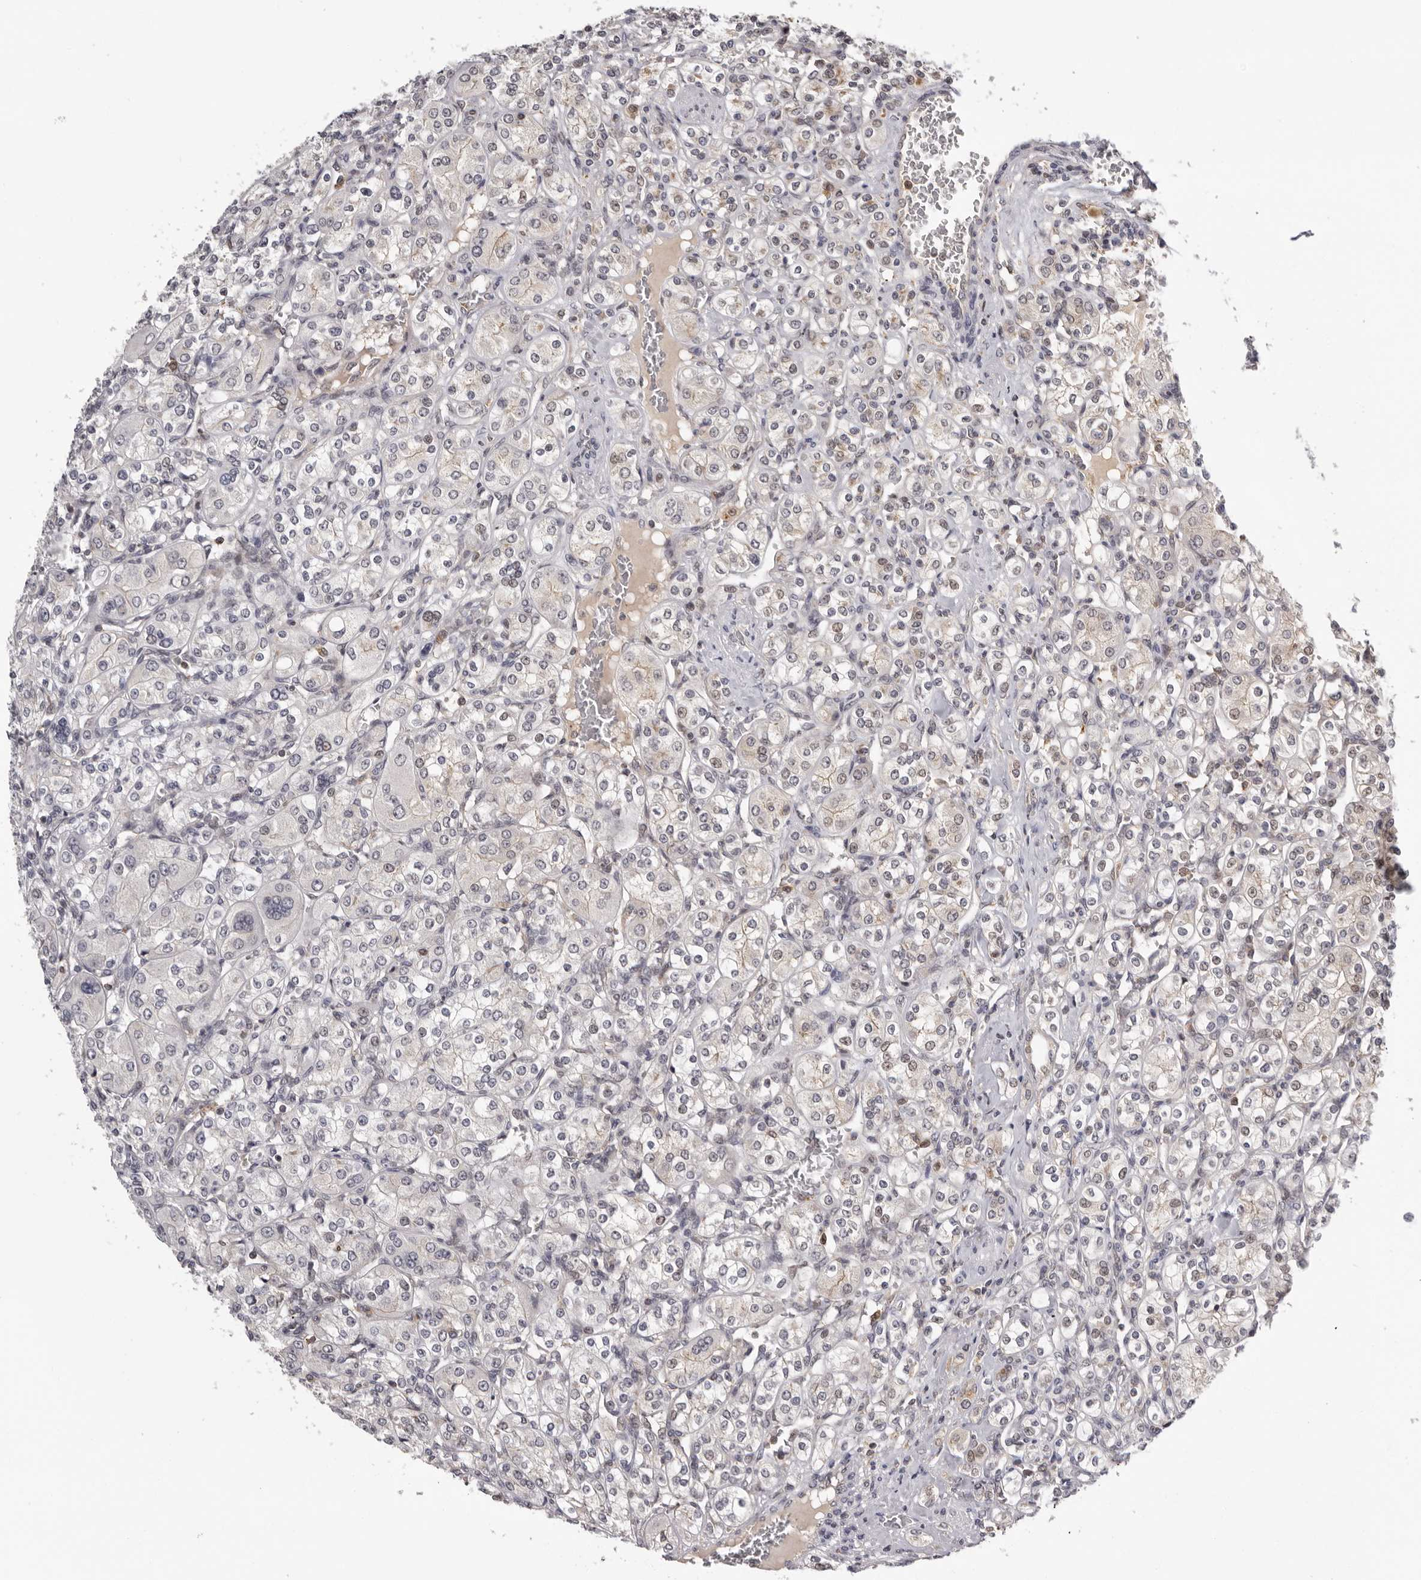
{"staining": {"intensity": "negative", "quantity": "none", "location": "none"}, "tissue": "renal cancer", "cell_type": "Tumor cells", "image_type": "cancer", "snomed": [{"axis": "morphology", "description": "Adenocarcinoma, NOS"}, {"axis": "topography", "description": "Kidney"}], "caption": "Immunohistochemistry micrograph of human adenocarcinoma (renal) stained for a protein (brown), which demonstrates no expression in tumor cells. (Brightfield microscopy of DAB IHC at high magnification).", "gene": "KIF2B", "patient": {"sex": "male", "age": 77}}